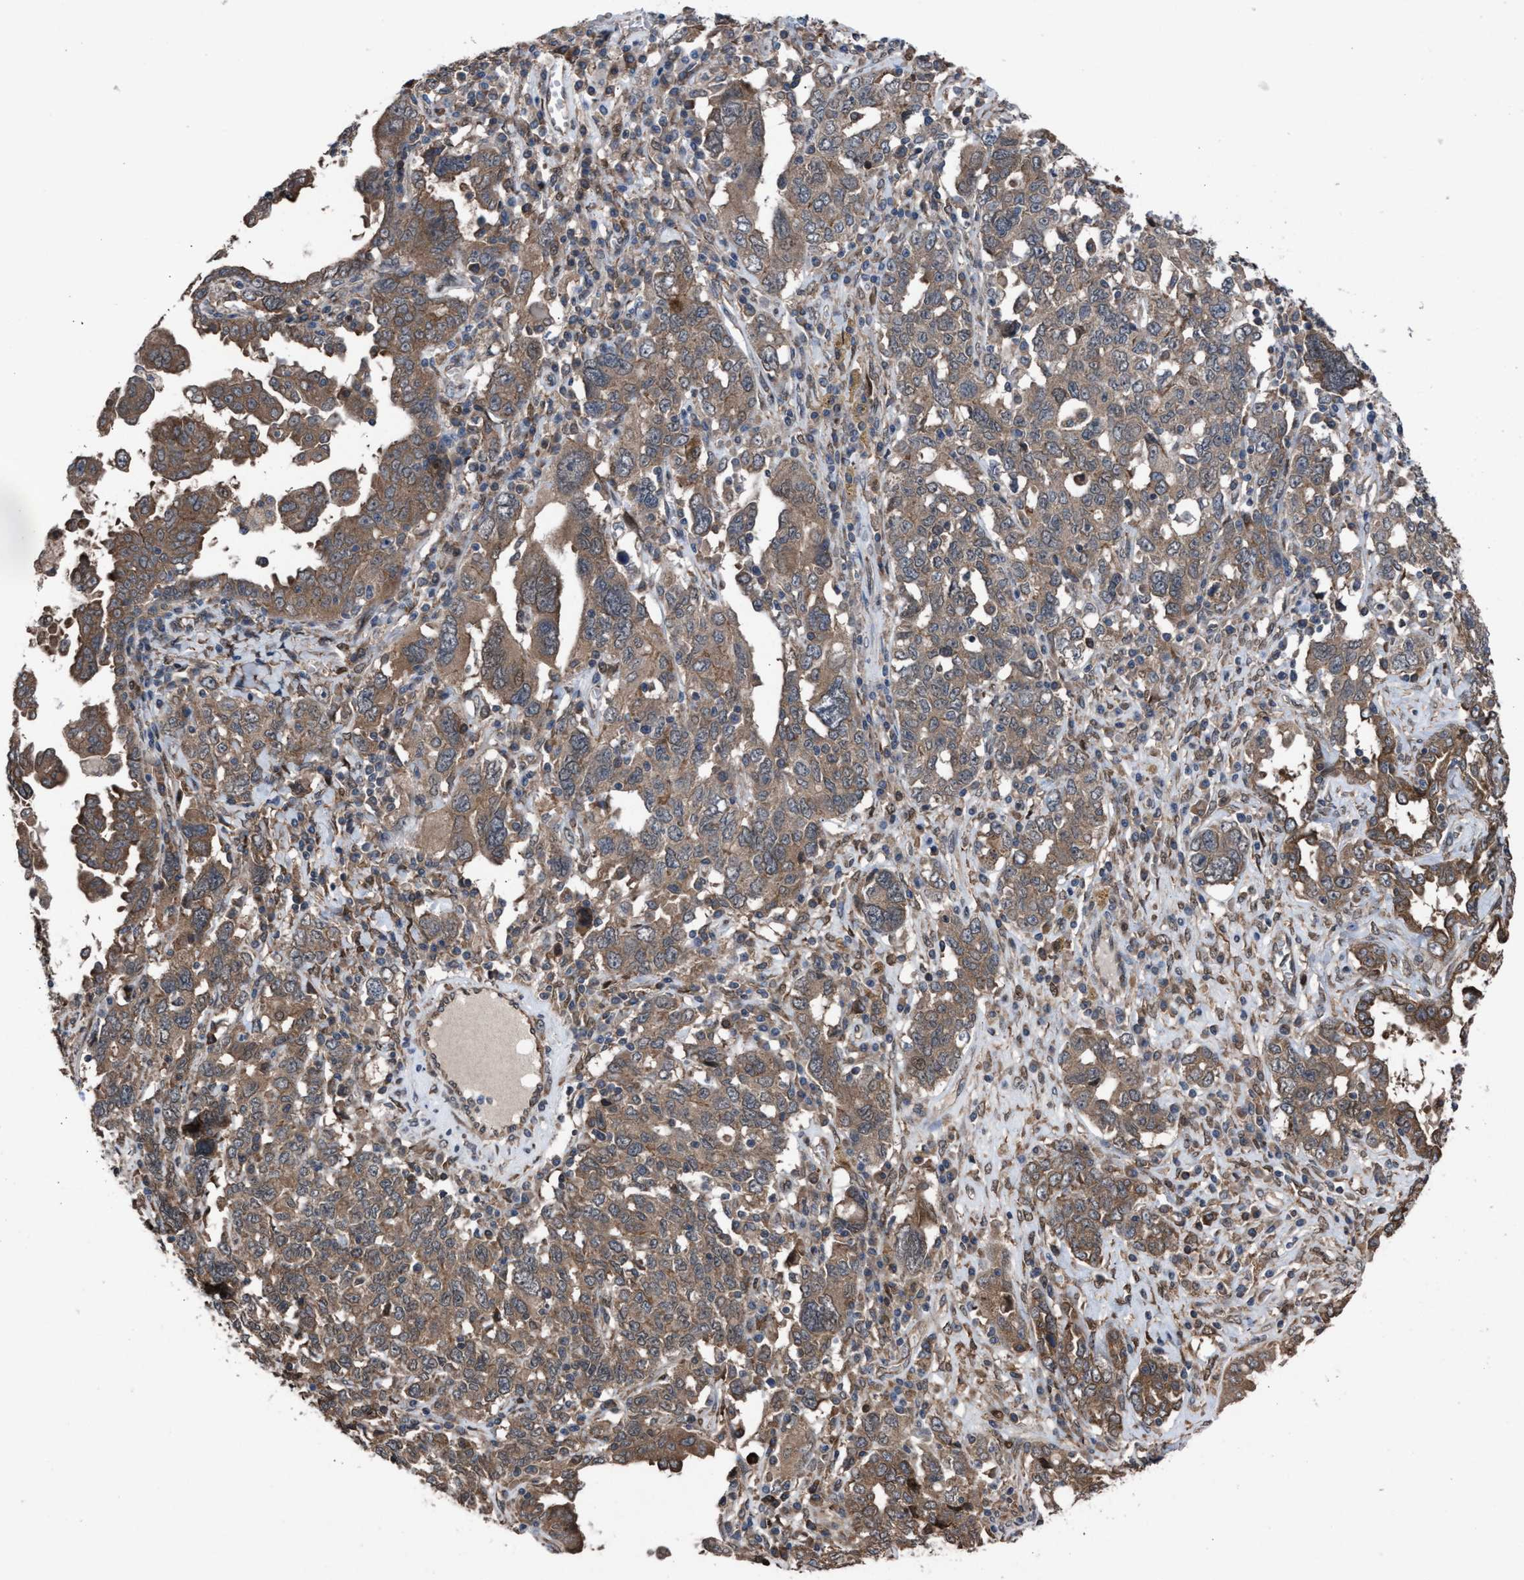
{"staining": {"intensity": "moderate", "quantity": ">75%", "location": "cytoplasmic/membranous"}, "tissue": "ovarian cancer", "cell_type": "Tumor cells", "image_type": "cancer", "snomed": [{"axis": "morphology", "description": "Carcinoma, endometroid"}, {"axis": "topography", "description": "Ovary"}], "caption": "High-magnification brightfield microscopy of ovarian endometroid carcinoma stained with DAB (brown) and counterstained with hematoxylin (blue). tumor cells exhibit moderate cytoplasmic/membranous staining is present in about>75% of cells.", "gene": "TP53BP2", "patient": {"sex": "female", "age": 62}}